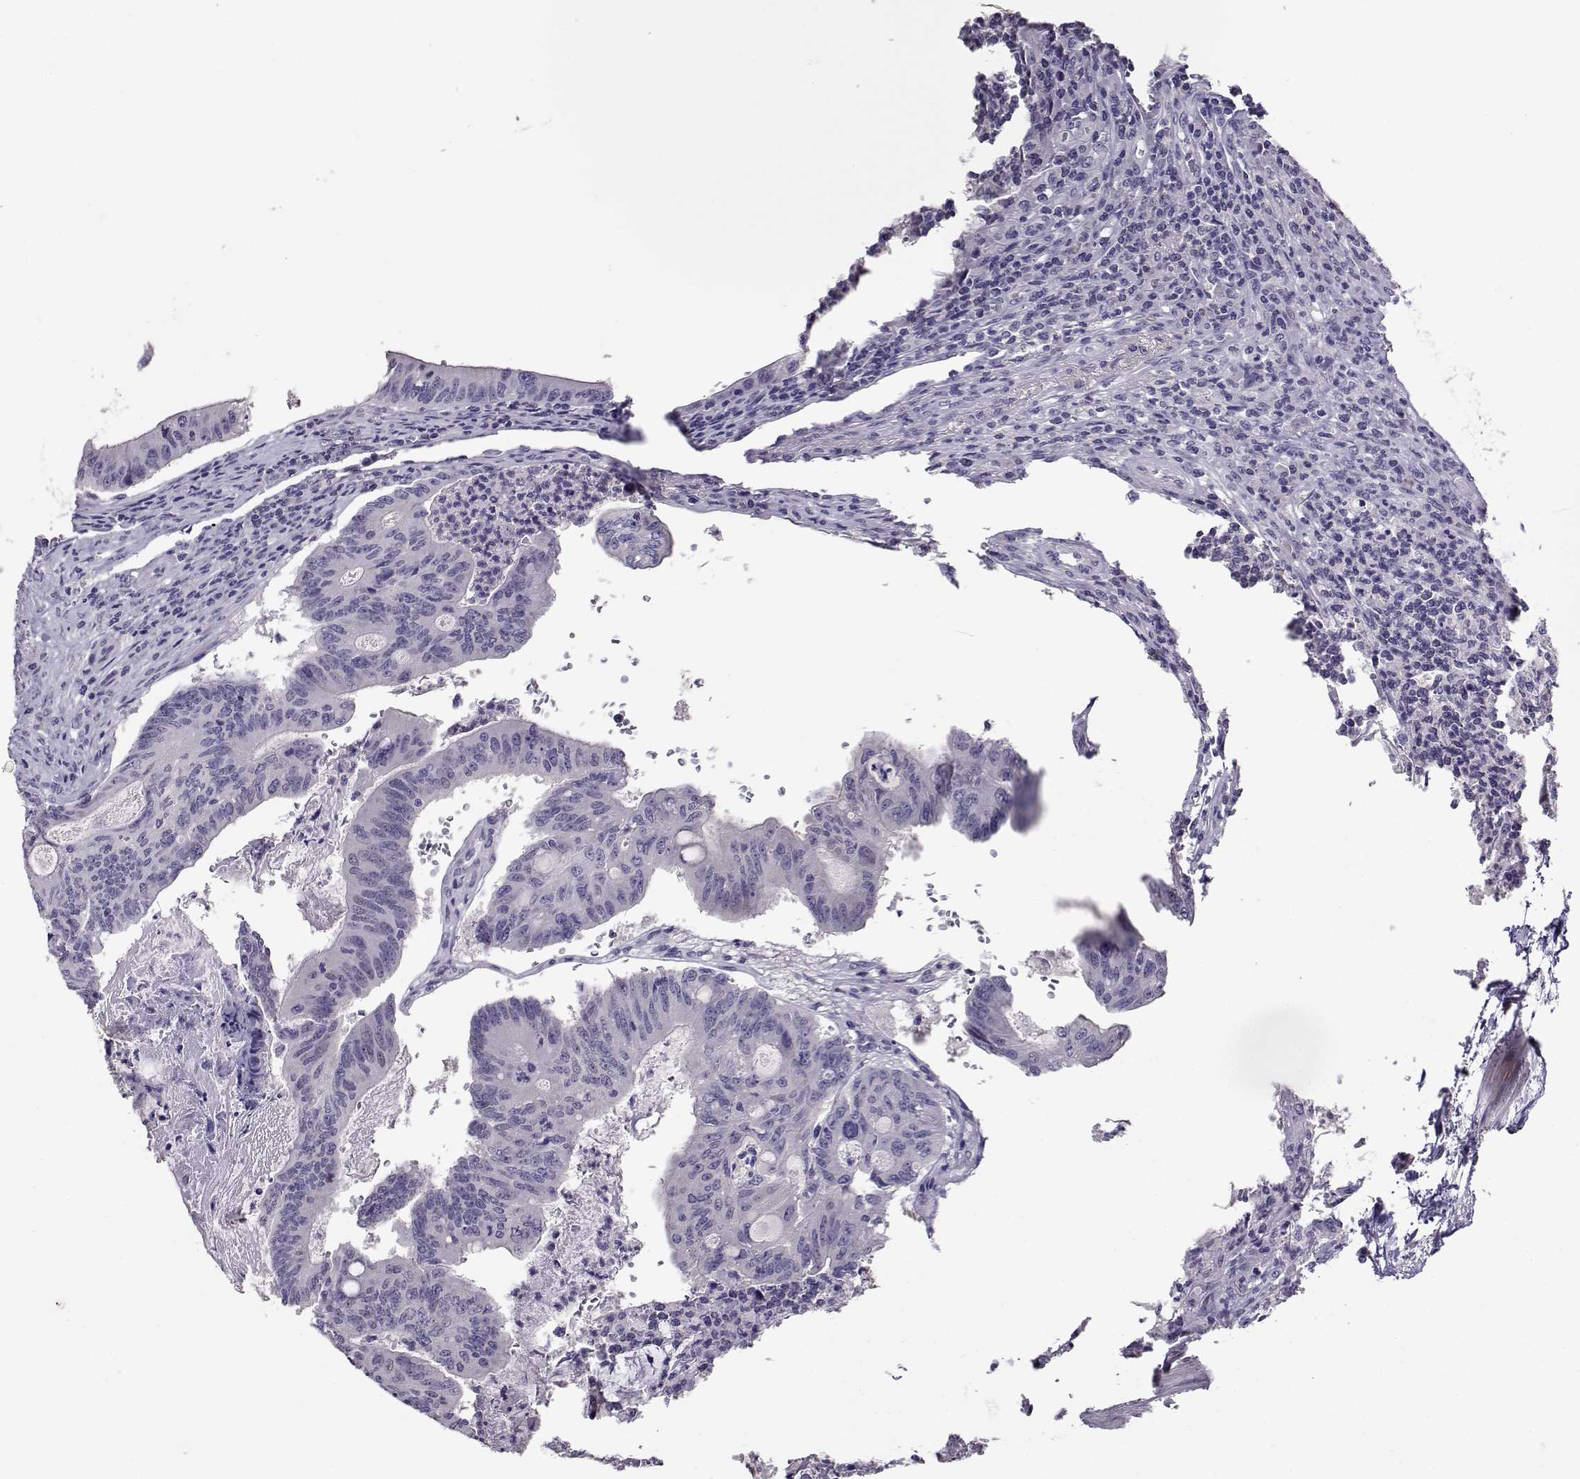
{"staining": {"intensity": "negative", "quantity": "none", "location": "none"}, "tissue": "colorectal cancer", "cell_type": "Tumor cells", "image_type": "cancer", "snomed": [{"axis": "morphology", "description": "Adenocarcinoma, NOS"}, {"axis": "topography", "description": "Colon"}], "caption": "A high-resolution image shows immunohistochemistry (IHC) staining of colorectal adenocarcinoma, which demonstrates no significant staining in tumor cells.", "gene": "RHOXF2", "patient": {"sex": "female", "age": 70}}